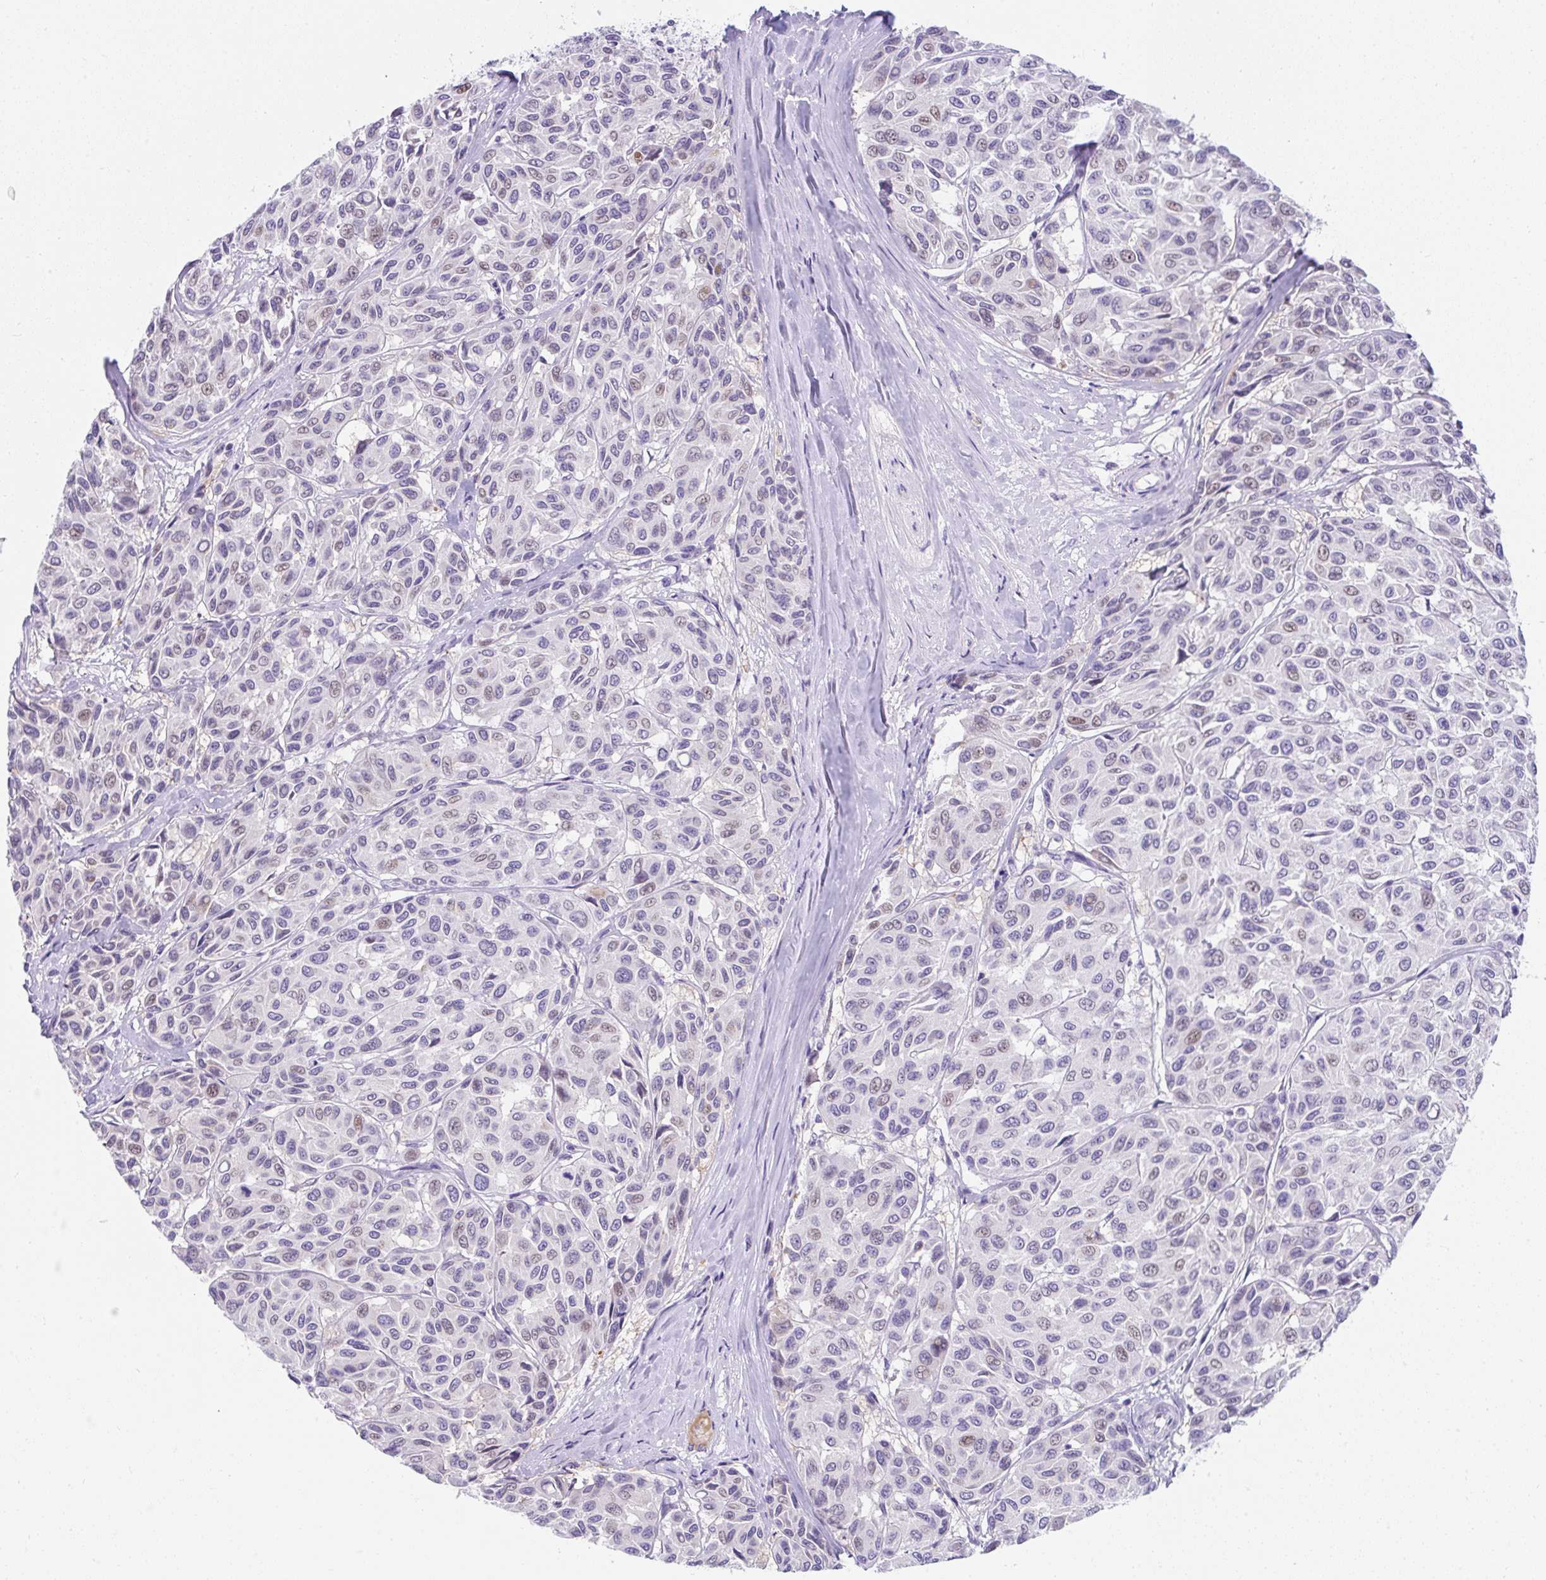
{"staining": {"intensity": "negative", "quantity": "none", "location": "none"}, "tissue": "melanoma", "cell_type": "Tumor cells", "image_type": "cancer", "snomed": [{"axis": "morphology", "description": "Malignant melanoma, NOS"}, {"axis": "topography", "description": "Skin"}], "caption": "IHC of human melanoma shows no positivity in tumor cells.", "gene": "GOLGA8A", "patient": {"sex": "female", "age": 66}}